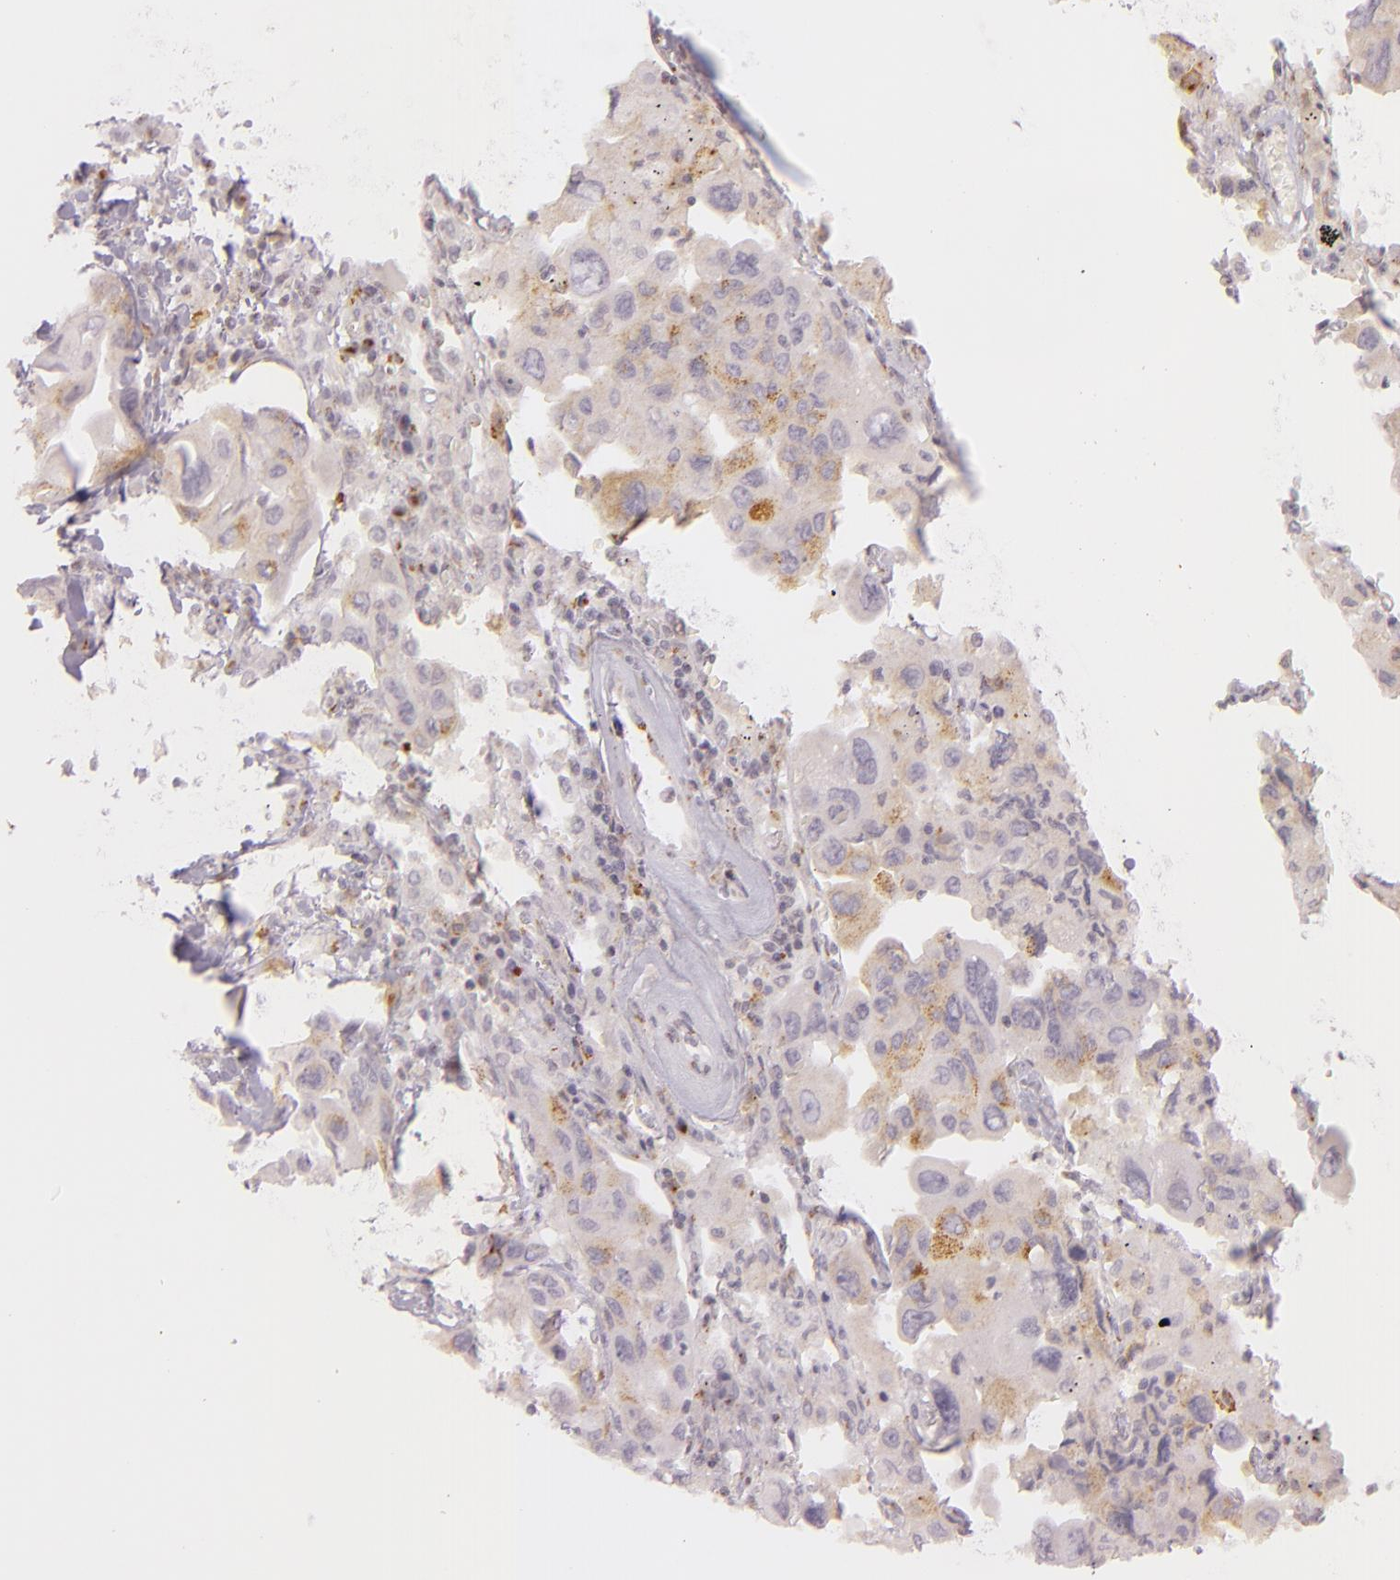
{"staining": {"intensity": "moderate", "quantity": ">75%", "location": "cytoplasmic/membranous"}, "tissue": "lung cancer", "cell_type": "Tumor cells", "image_type": "cancer", "snomed": [{"axis": "morphology", "description": "Adenocarcinoma, NOS"}, {"axis": "topography", "description": "Lung"}], "caption": "Immunohistochemistry (IHC) image of neoplastic tissue: lung cancer stained using IHC reveals medium levels of moderate protein expression localized specifically in the cytoplasmic/membranous of tumor cells, appearing as a cytoplasmic/membranous brown color.", "gene": "LGMN", "patient": {"sex": "male", "age": 64}}